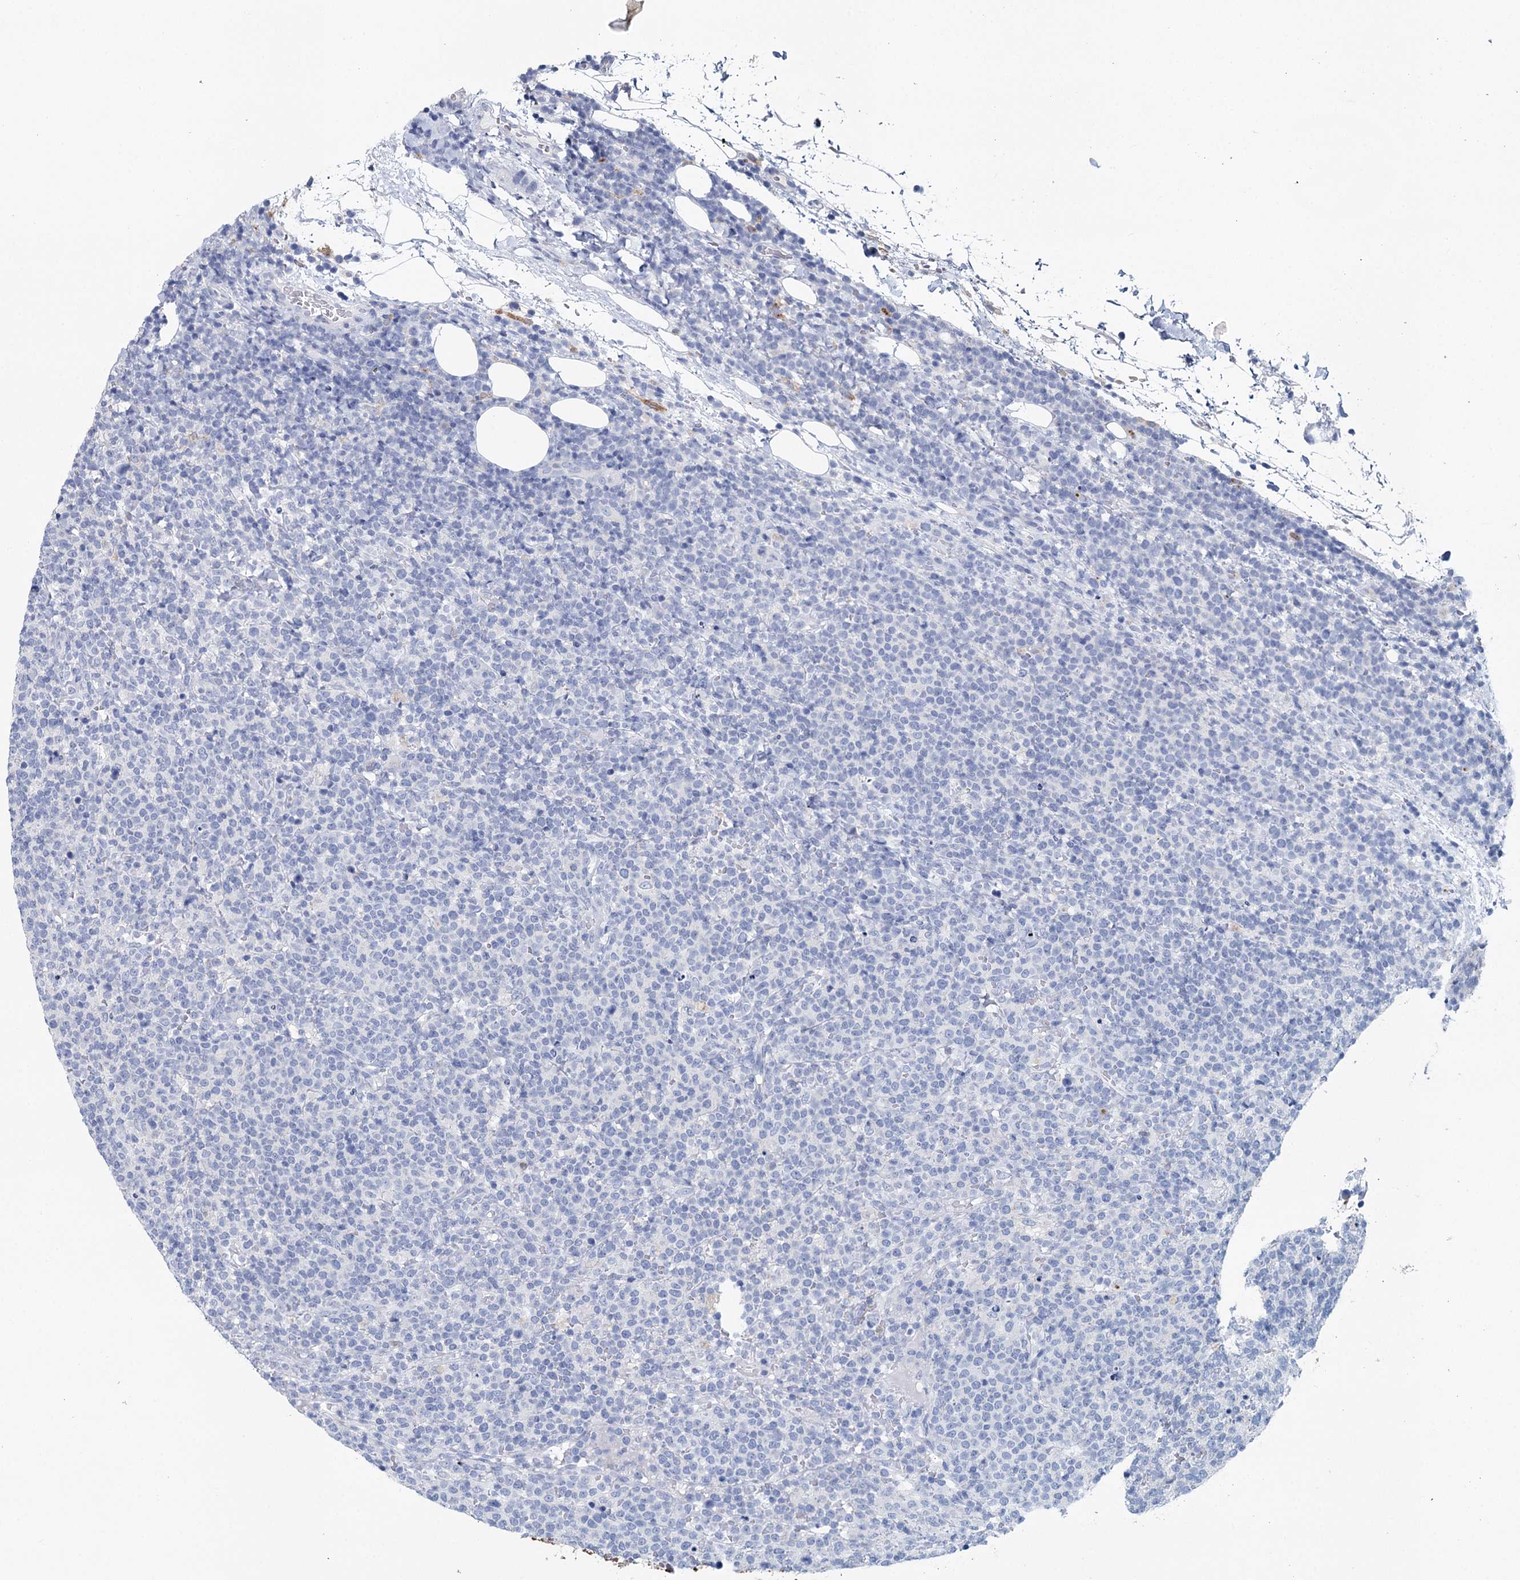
{"staining": {"intensity": "negative", "quantity": "none", "location": "none"}, "tissue": "lymphoma", "cell_type": "Tumor cells", "image_type": "cancer", "snomed": [{"axis": "morphology", "description": "Malignant lymphoma, non-Hodgkin's type, High grade"}, {"axis": "topography", "description": "Lymph node"}], "caption": "Immunohistochemical staining of lymphoma displays no significant positivity in tumor cells.", "gene": "METTL7B", "patient": {"sex": "male", "age": 61}}